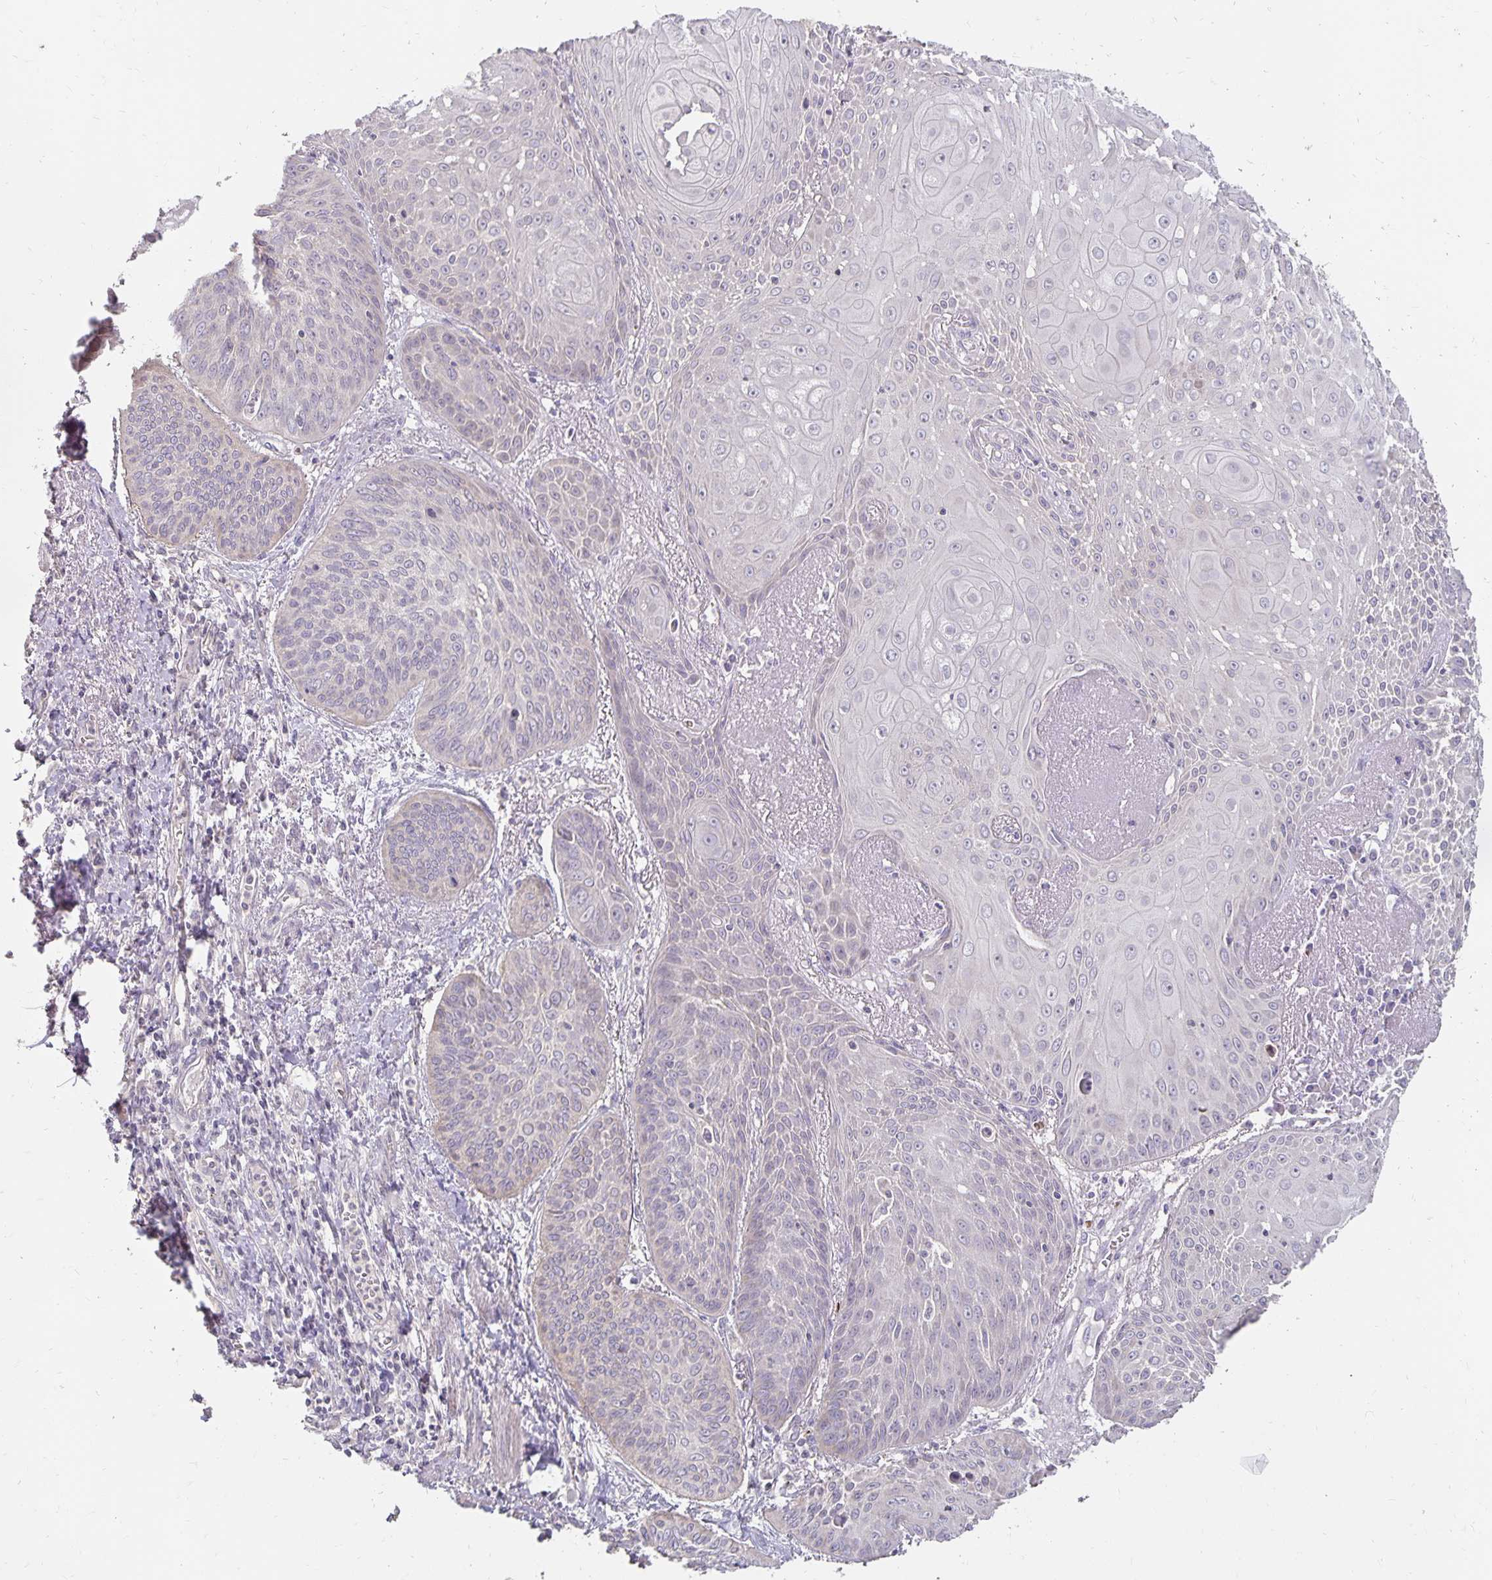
{"staining": {"intensity": "negative", "quantity": "none", "location": "none"}, "tissue": "lung cancer", "cell_type": "Tumor cells", "image_type": "cancer", "snomed": [{"axis": "morphology", "description": "Squamous cell carcinoma, NOS"}, {"axis": "topography", "description": "Lung"}], "caption": "A photomicrograph of human lung squamous cell carcinoma is negative for staining in tumor cells.", "gene": "CST6", "patient": {"sex": "male", "age": 74}}